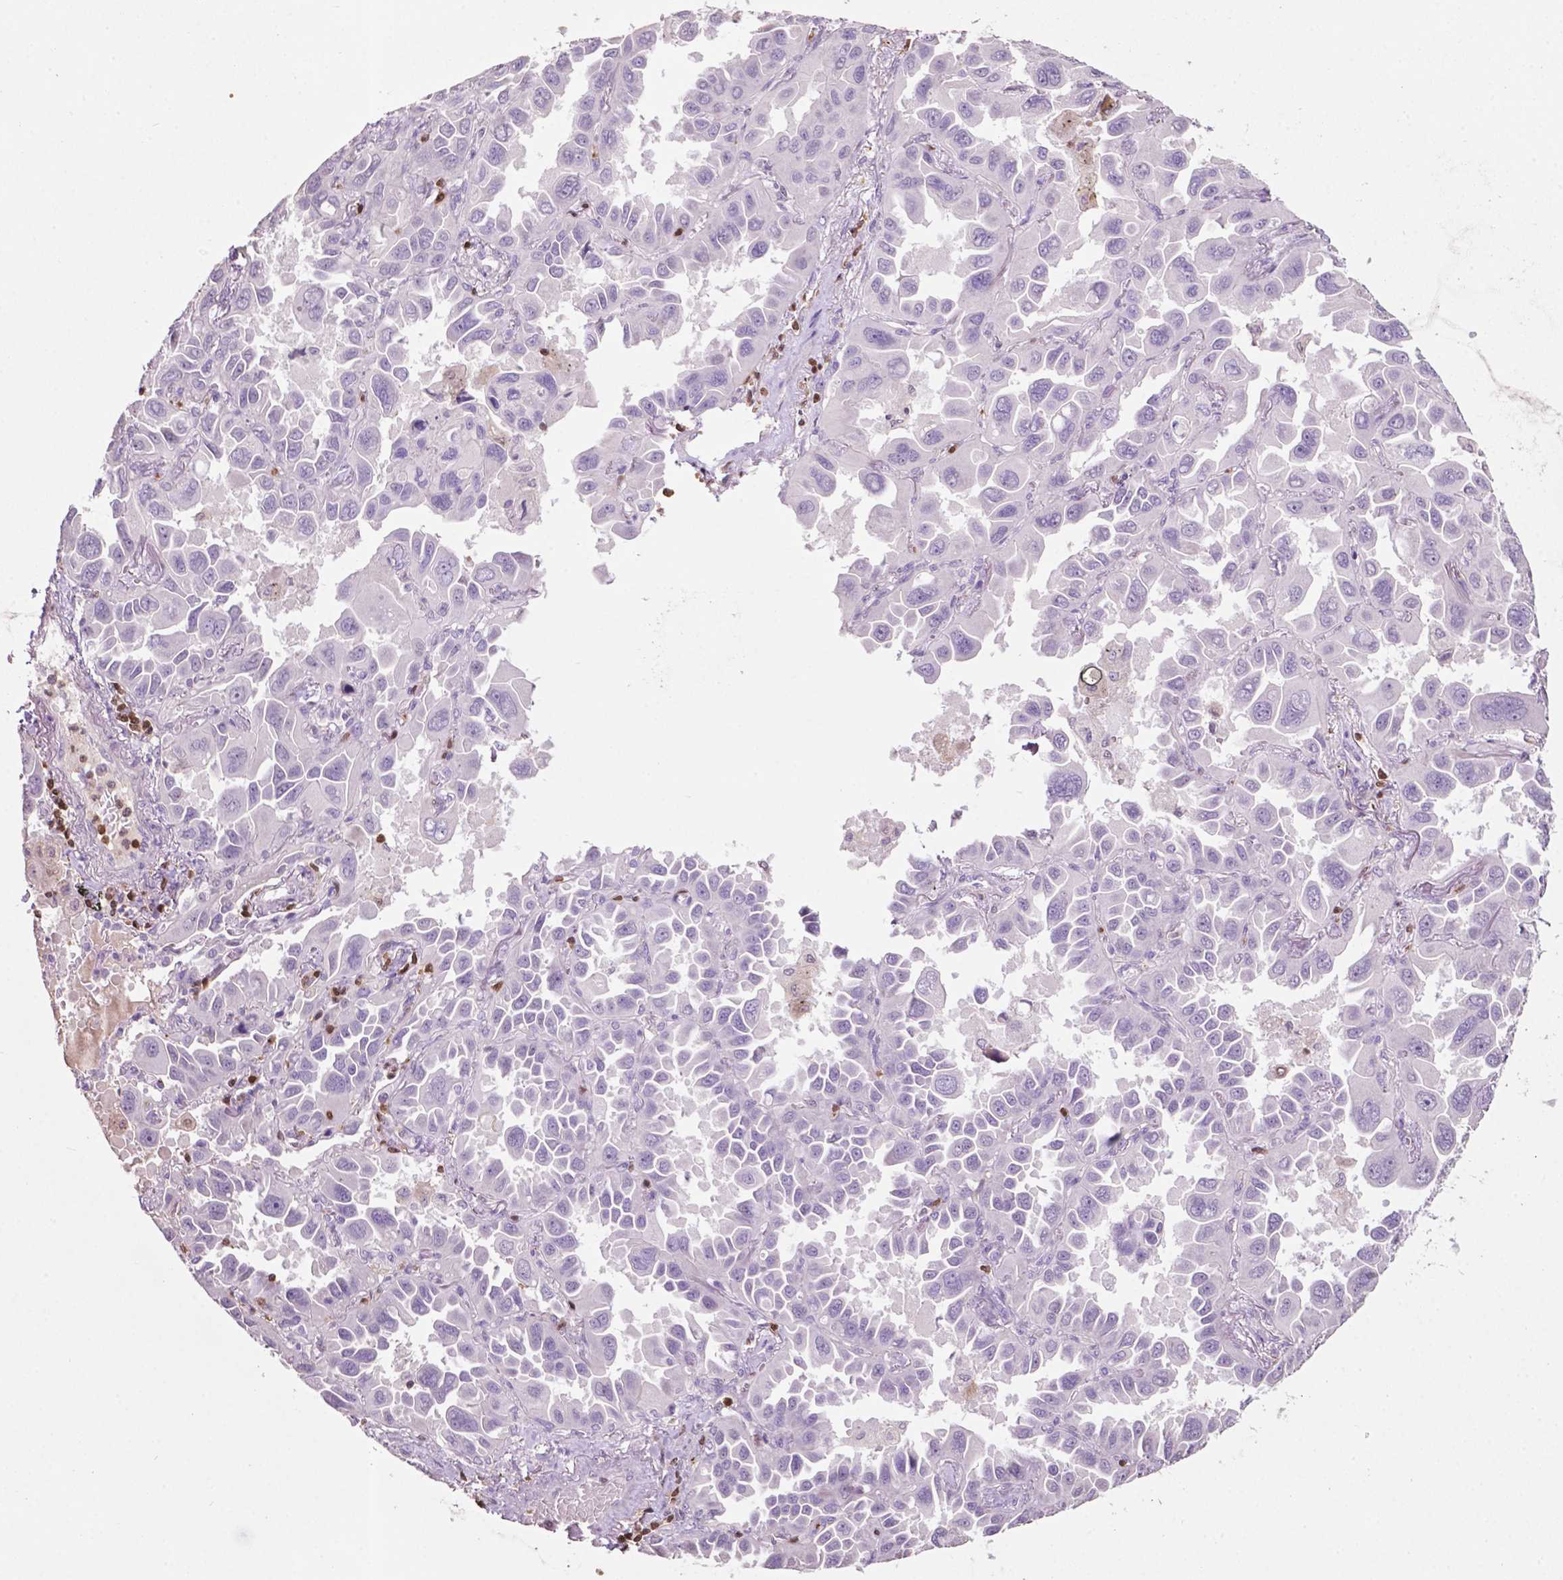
{"staining": {"intensity": "negative", "quantity": "none", "location": "none"}, "tissue": "lung cancer", "cell_type": "Tumor cells", "image_type": "cancer", "snomed": [{"axis": "morphology", "description": "Adenocarcinoma, NOS"}, {"axis": "topography", "description": "Lung"}], "caption": "IHC histopathology image of human lung cancer stained for a protein (brown), which exhibits no positivity in tumor cells.", "gene": "TBC1D10C", "patient": {"sex": "male", "age": 64}}